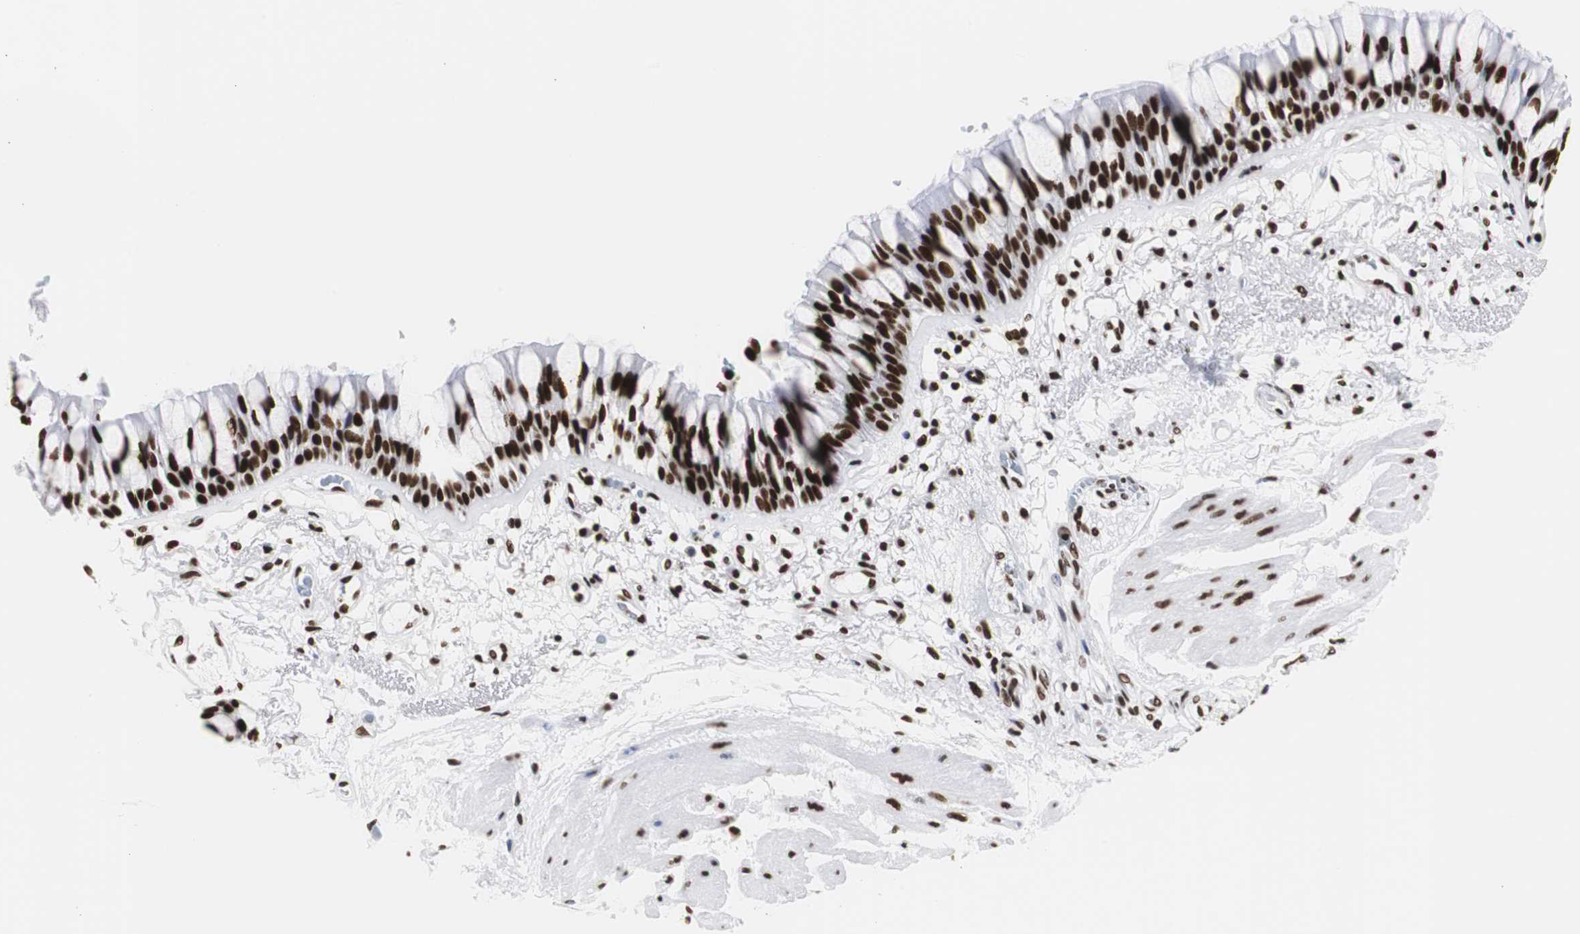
{"staining": {"intensity": "strong", "quantity": ">75%", "location": "nuclear"}, "tissue": "bronchus", "cell_type": "Respiratory epithelial cells", "image_type": "normal", "snomed": [{"axis": "morphology", "description": "Normal tissue, NOS"}, {"axis": "topography", "description": "Bronchus"}], "caption": "Brown immunohistochemical staining in unremarkable bronchus displays strong nuclear positivity in approximately >75% of respiratory epithelial cells. The staining was performed using DAB (3,3'-diaminobenzidine), with brown indicating positive protein expression. Nuclei are stained blue with hematoxylin.", "gene": "HNRNPH2", "patient": {"sex": "male", "age": 66}}